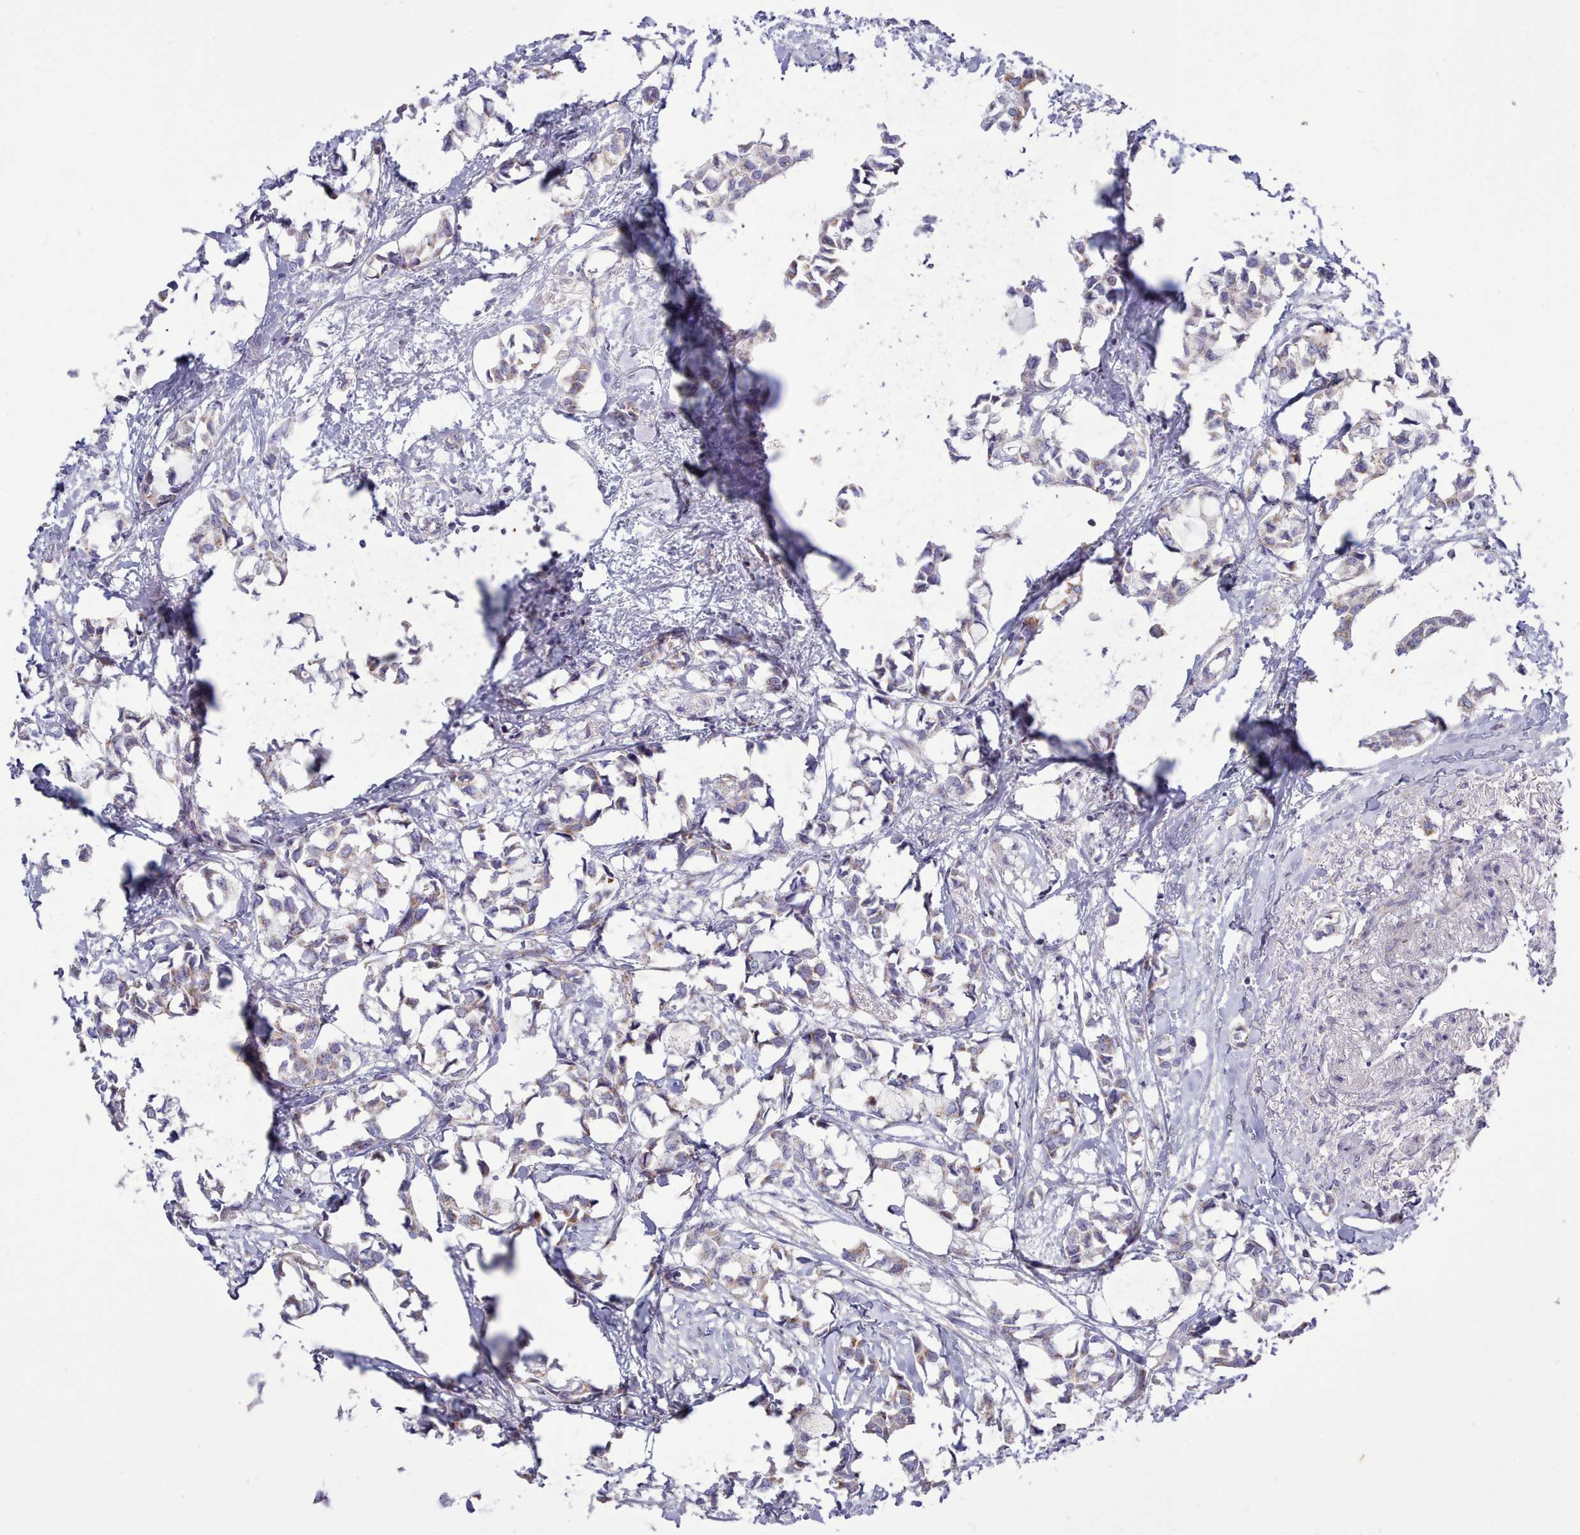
{"staining": {"intensity": "negative", "quantity": "none", "location": "none"}, "tissue": "breast cancer", "cell_type": "Tumor cells", "image_type": "cancer", "snomed": [{"axis": "morphology", "description": "Duct carcinoma"}, {"axis": "topography", "description": "Breast"}], "caption": "IHC of human breast cancer (infiltrating ductal carcinoma) displays no positivity in tumor cells. (IHC, brightfield microscopy, high magnification).", "gene": "MRPL21", "patient": {"sex": "female", "age": 73}}